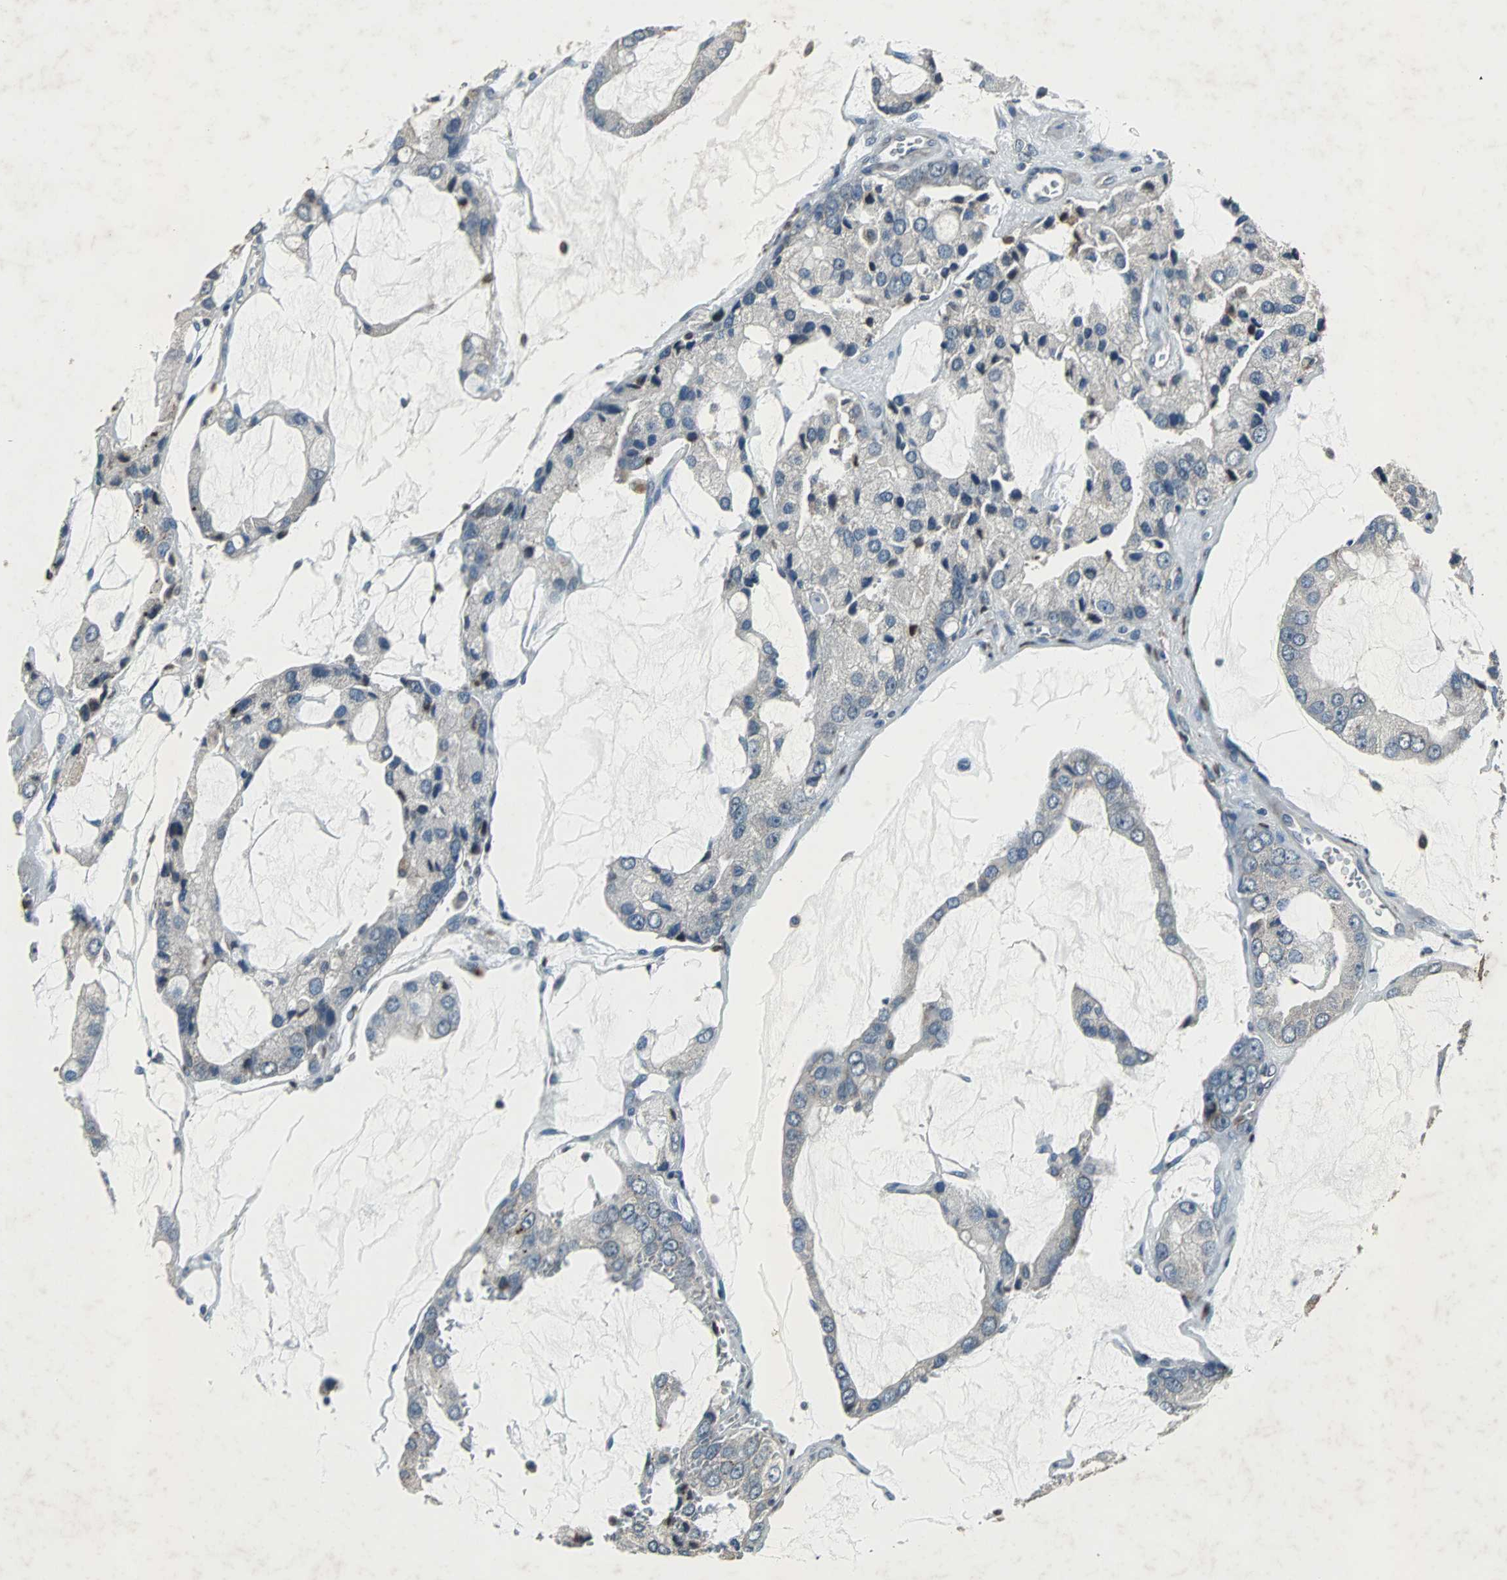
{"staining": {"intensity": "negative", "quantity": "none", "location": "none"}, "tissue": "prostate cancer", "cell_type": "Tumor cells", "image_type": "cancer", "snomed": [{"axis": "morphology", "description": "Adenocarcinoma, High grade"}, {"axis": "topography", "description": "Prostate"}], "caption": "The immunohistochemistry photomicrograph has no significant staining in tumor cells of prostate adenocarcinoma (high-grade) tissue.", "gene": "SOS1", "patient": {"sex": "male", "age": 67}}